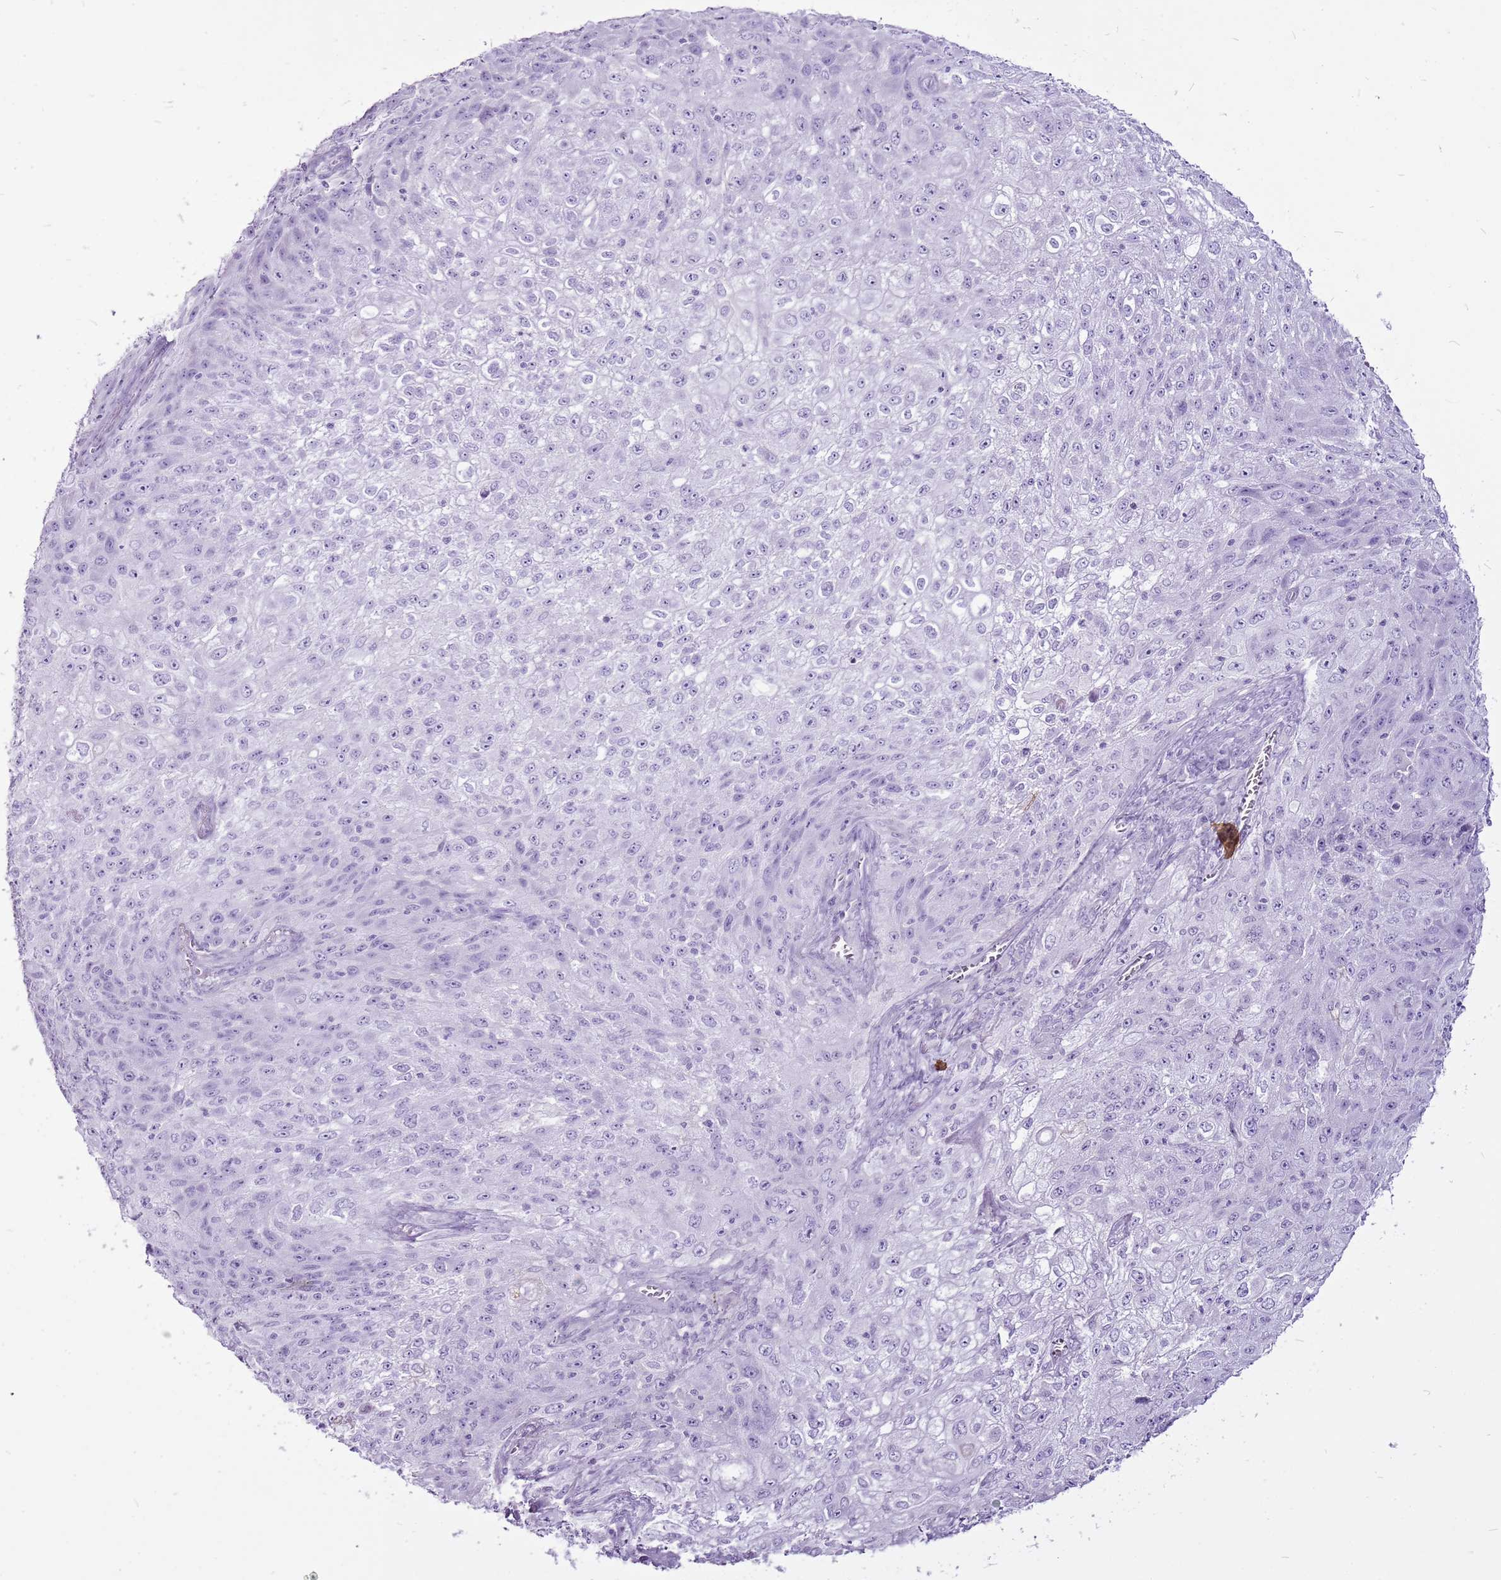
{"staining": {"intensity": "negative", "quantity": "none", "location": "none"}, "tissue": "lung cancer", "cell_type": "Tumor cells", "image_type": "cancer", "snomed": [{"axis": "morphology", "description": "Squamous cell carcinoma, NOS"}, {"axis": "topography", "description": "Lung"}], "caption": "Tumor cells show no significant protein staining in lung cancer. (DAB IHC with hematoxylin counter stain).", "gene": "CNFN", "patient": {"sex": "female", "age": 69}}